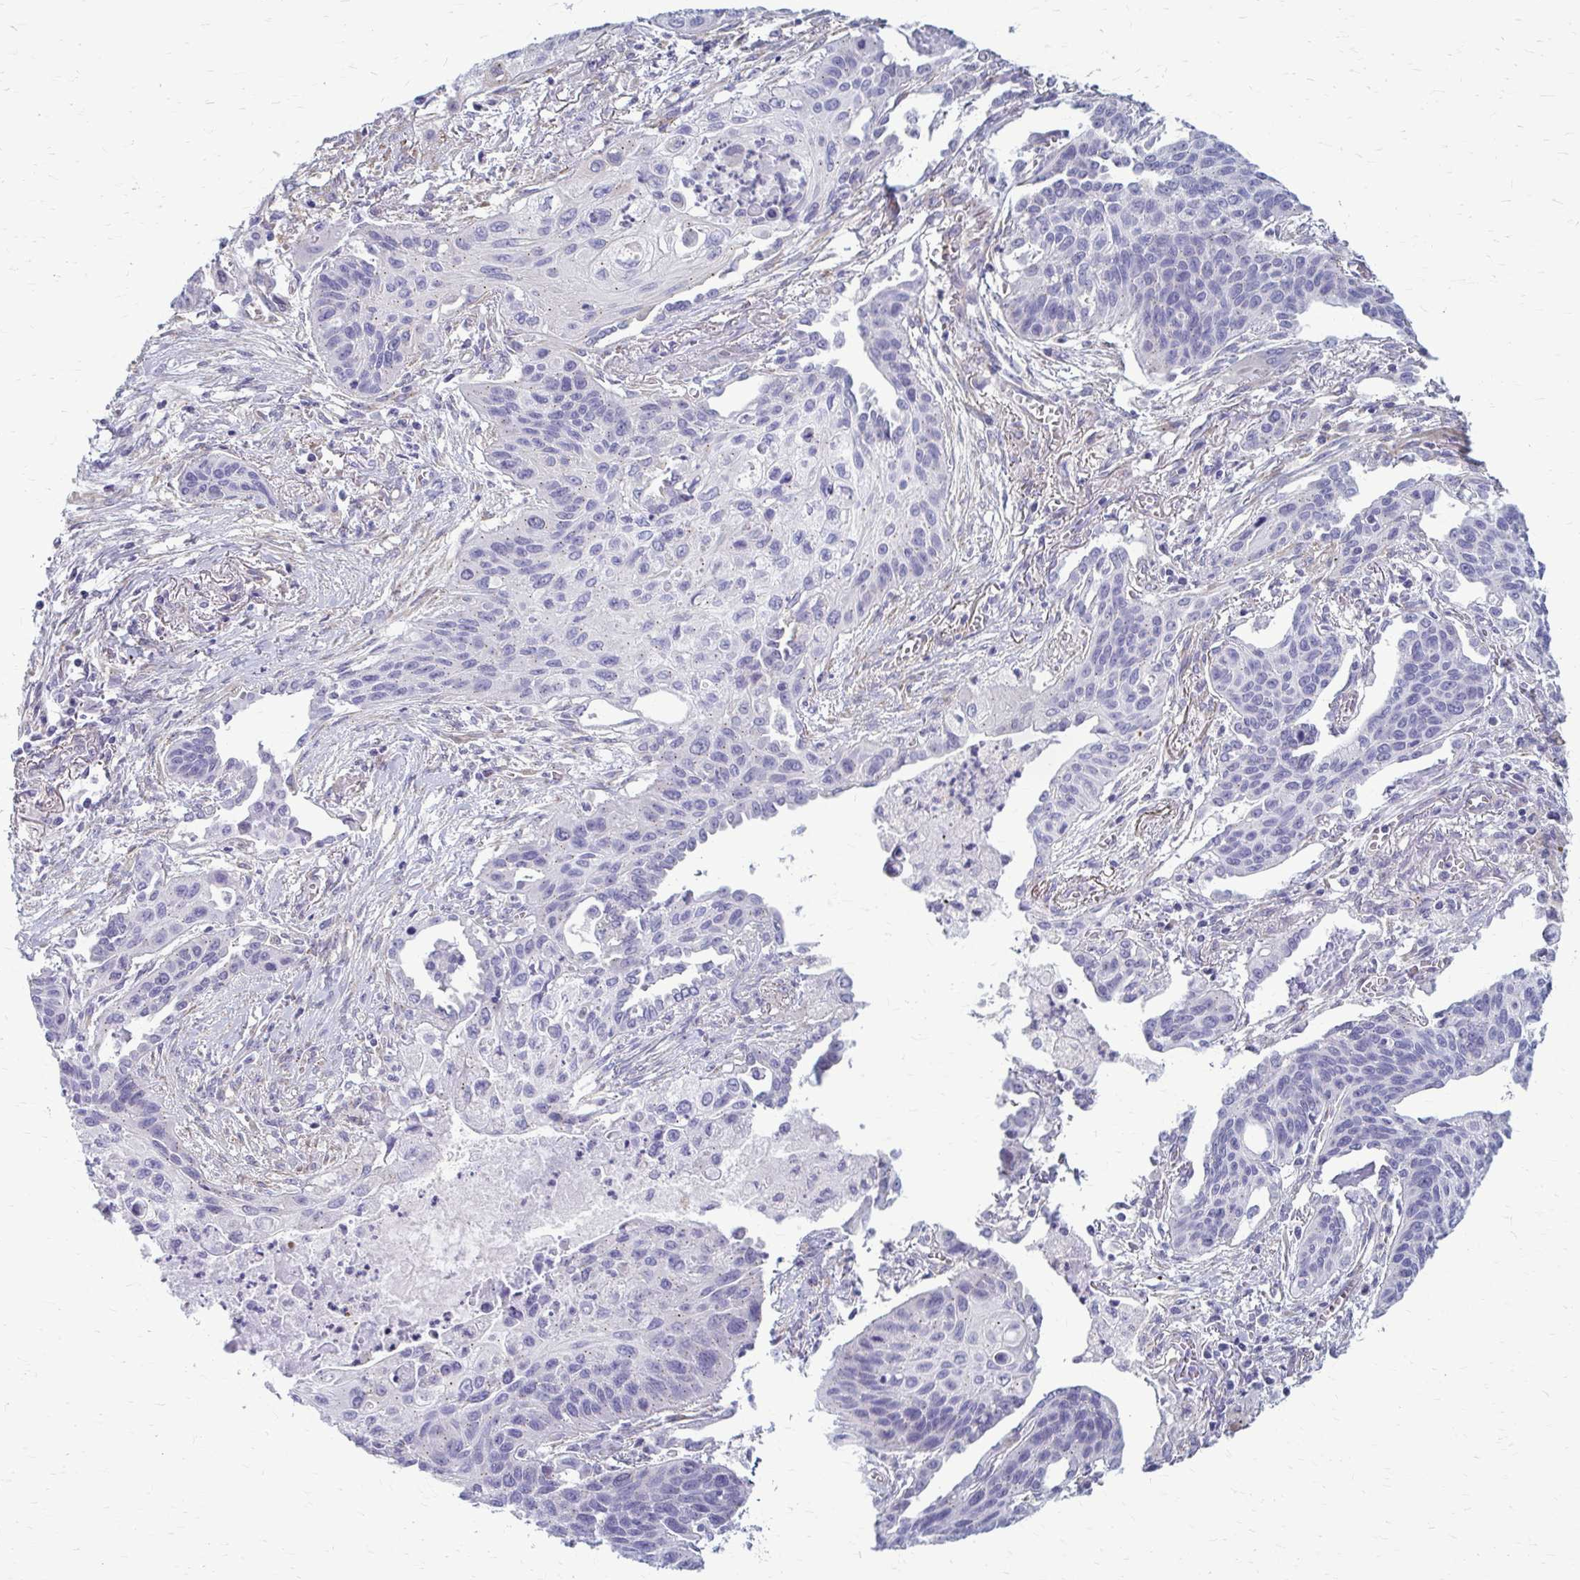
{"staining": {"intensity": "negative", "quantity": "none", "location": "none"}, "tissue": "lung cancer", "cell_type": "Tumor cells", "image_type": "cancer", "snomed": [{"axis": "morphology", "description": "Squamous cell carcinoma, NOS"}, {"axis": "topography", "description": "Lung"}], "caption": "IHC photomicrograph of human squamous cell carcinoma (lung) stained for a protein (brown), which shows no expression in tumor cells.", "gene": "DEPP1", "patient": {"sex": "male", "age": 71}}